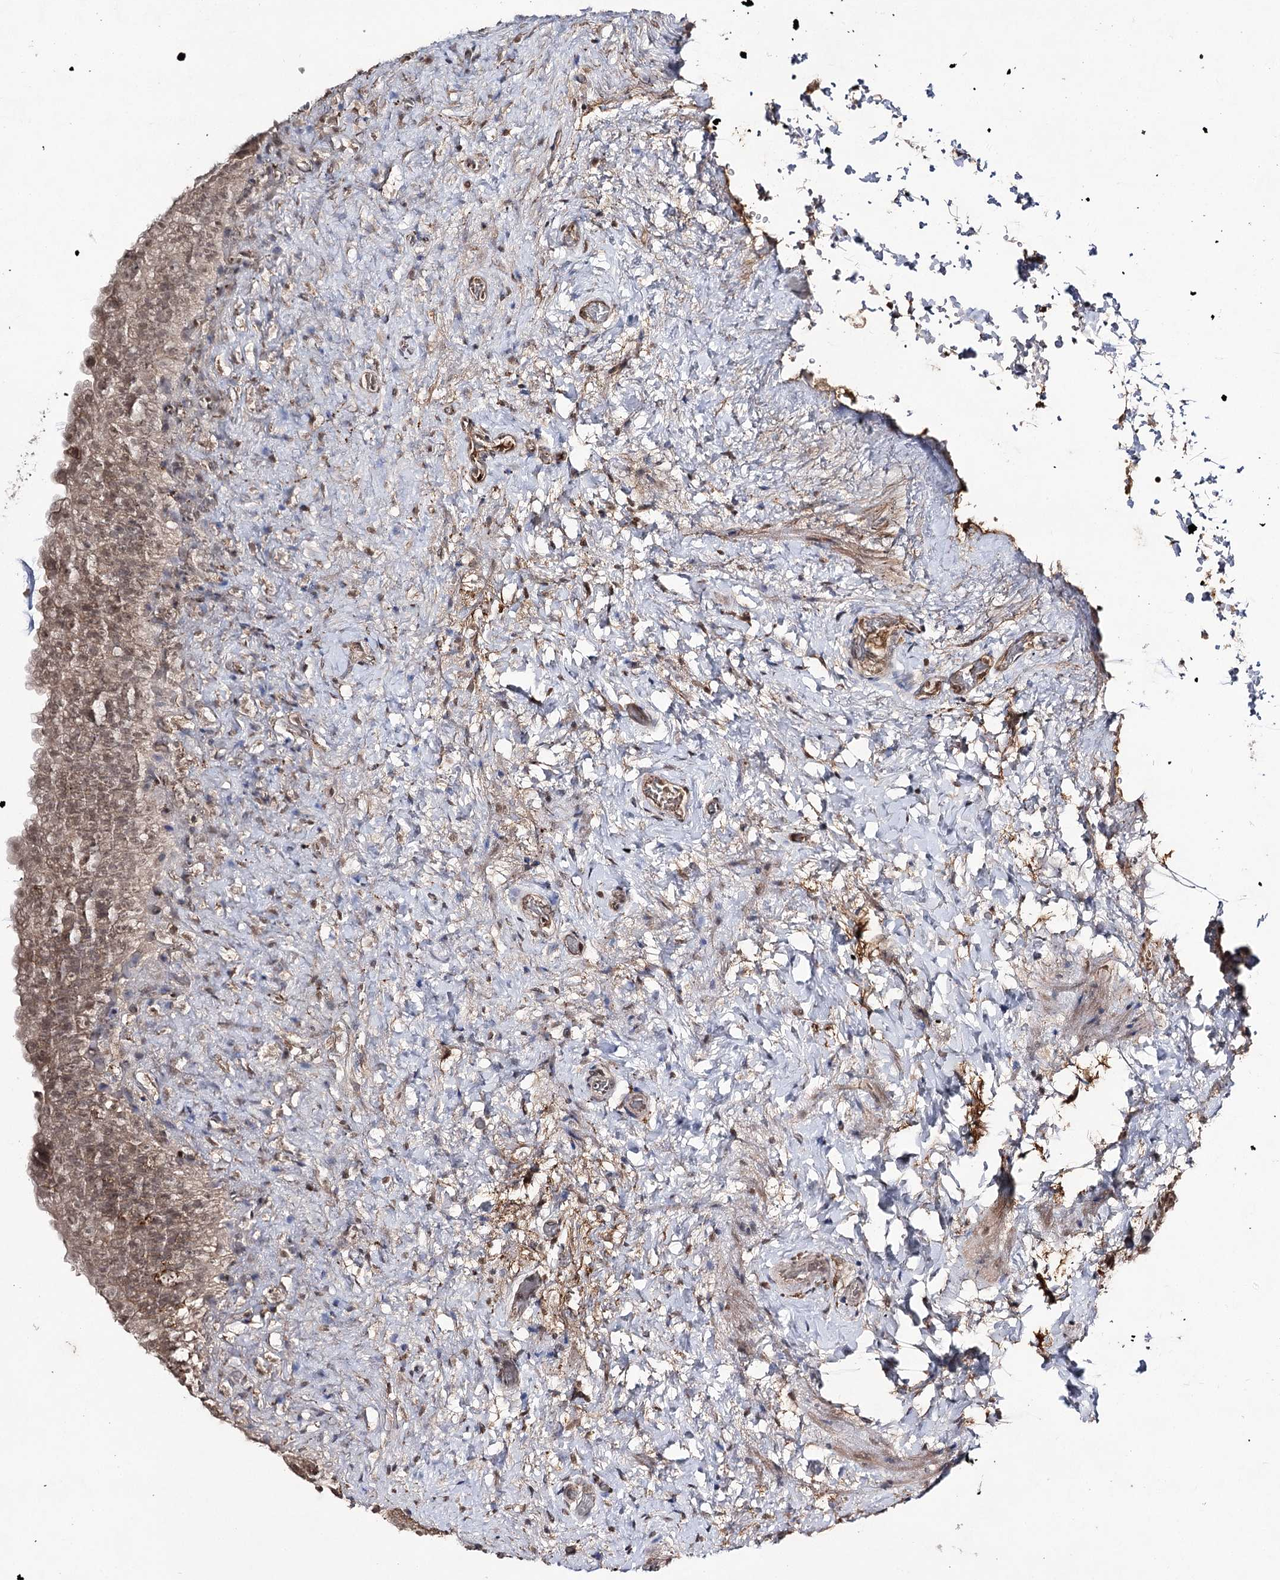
{"staining": {"intensity": "moderate", "quantity": ">75%", "location": "cytoplasmic/membranous,nuclear"}, "tissue": "urinary bladder", "cell_type": "Urothelial cells", "image_type": "normal", "snomed": [{"axis": "morphology", "description": "Normal tissue, NOS"}, {"axis": "topography", "description": "Urinary bladder"}], "caption": "This image displays IHC staining of unremarkable urinary bladder, with medium moderate cytoplasmic/membranous,nuclear positivity in about >75% of urothelial cells.", "gene": "SYNGR3", "patient": {"sex": "female", "age": 27}}